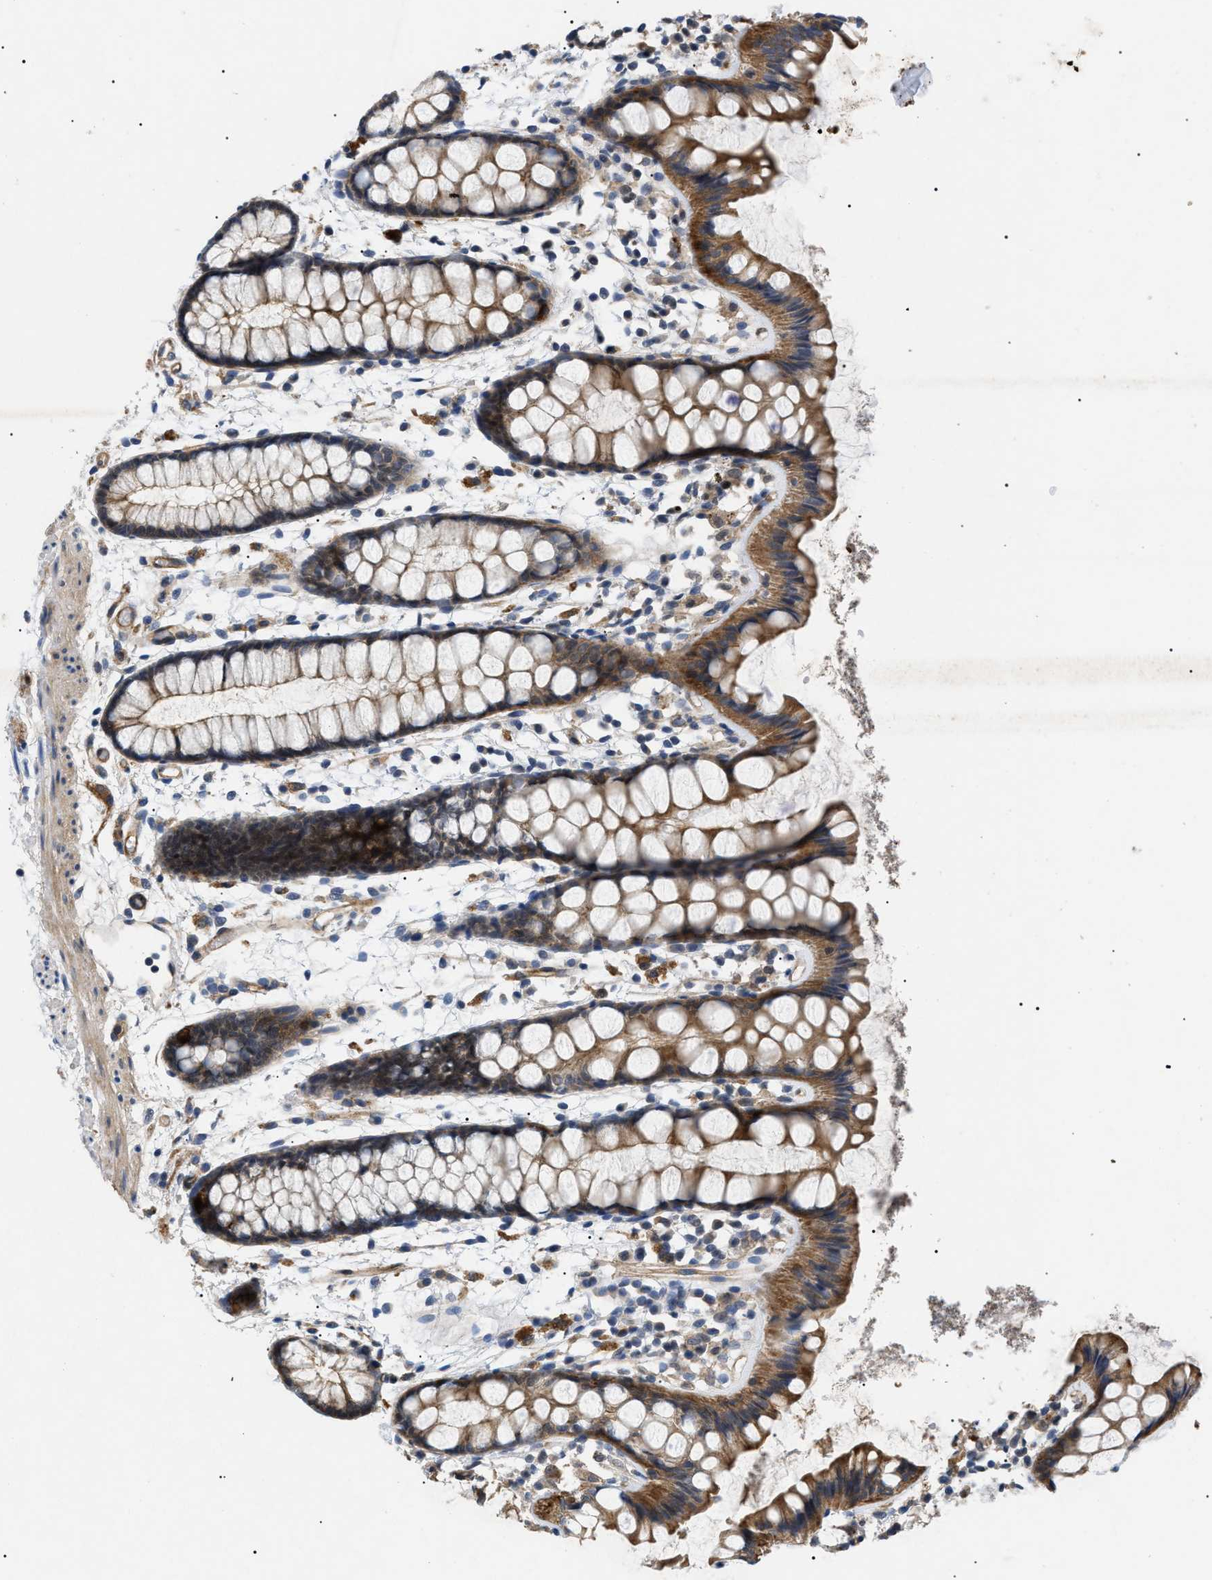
{"staining": {"intensity": "moderate", "quantity": ">75%", "location": "cytoplasmic/membranous"}, "tissue": "rectum", "cell_type": "Glandular cells", "image_type": "normal", "snomed": [{"axis": "morphology", "description": "Normal tissue, NOS"}, {"axis": "topography", "description": "Rectum"}], "caption": "Brown immunohistochemical staining in normal human rectum demonstrates moderate cytoplasmic/membranous expression in approximately >75% of glandular cells. The protein of interest is stained brown, and the nuclei are stained in blue (DAB IHC with brightfield microscopy, high magnification).", "gene": "CRCP", "patient": {"sex": "female", "age": 66}}